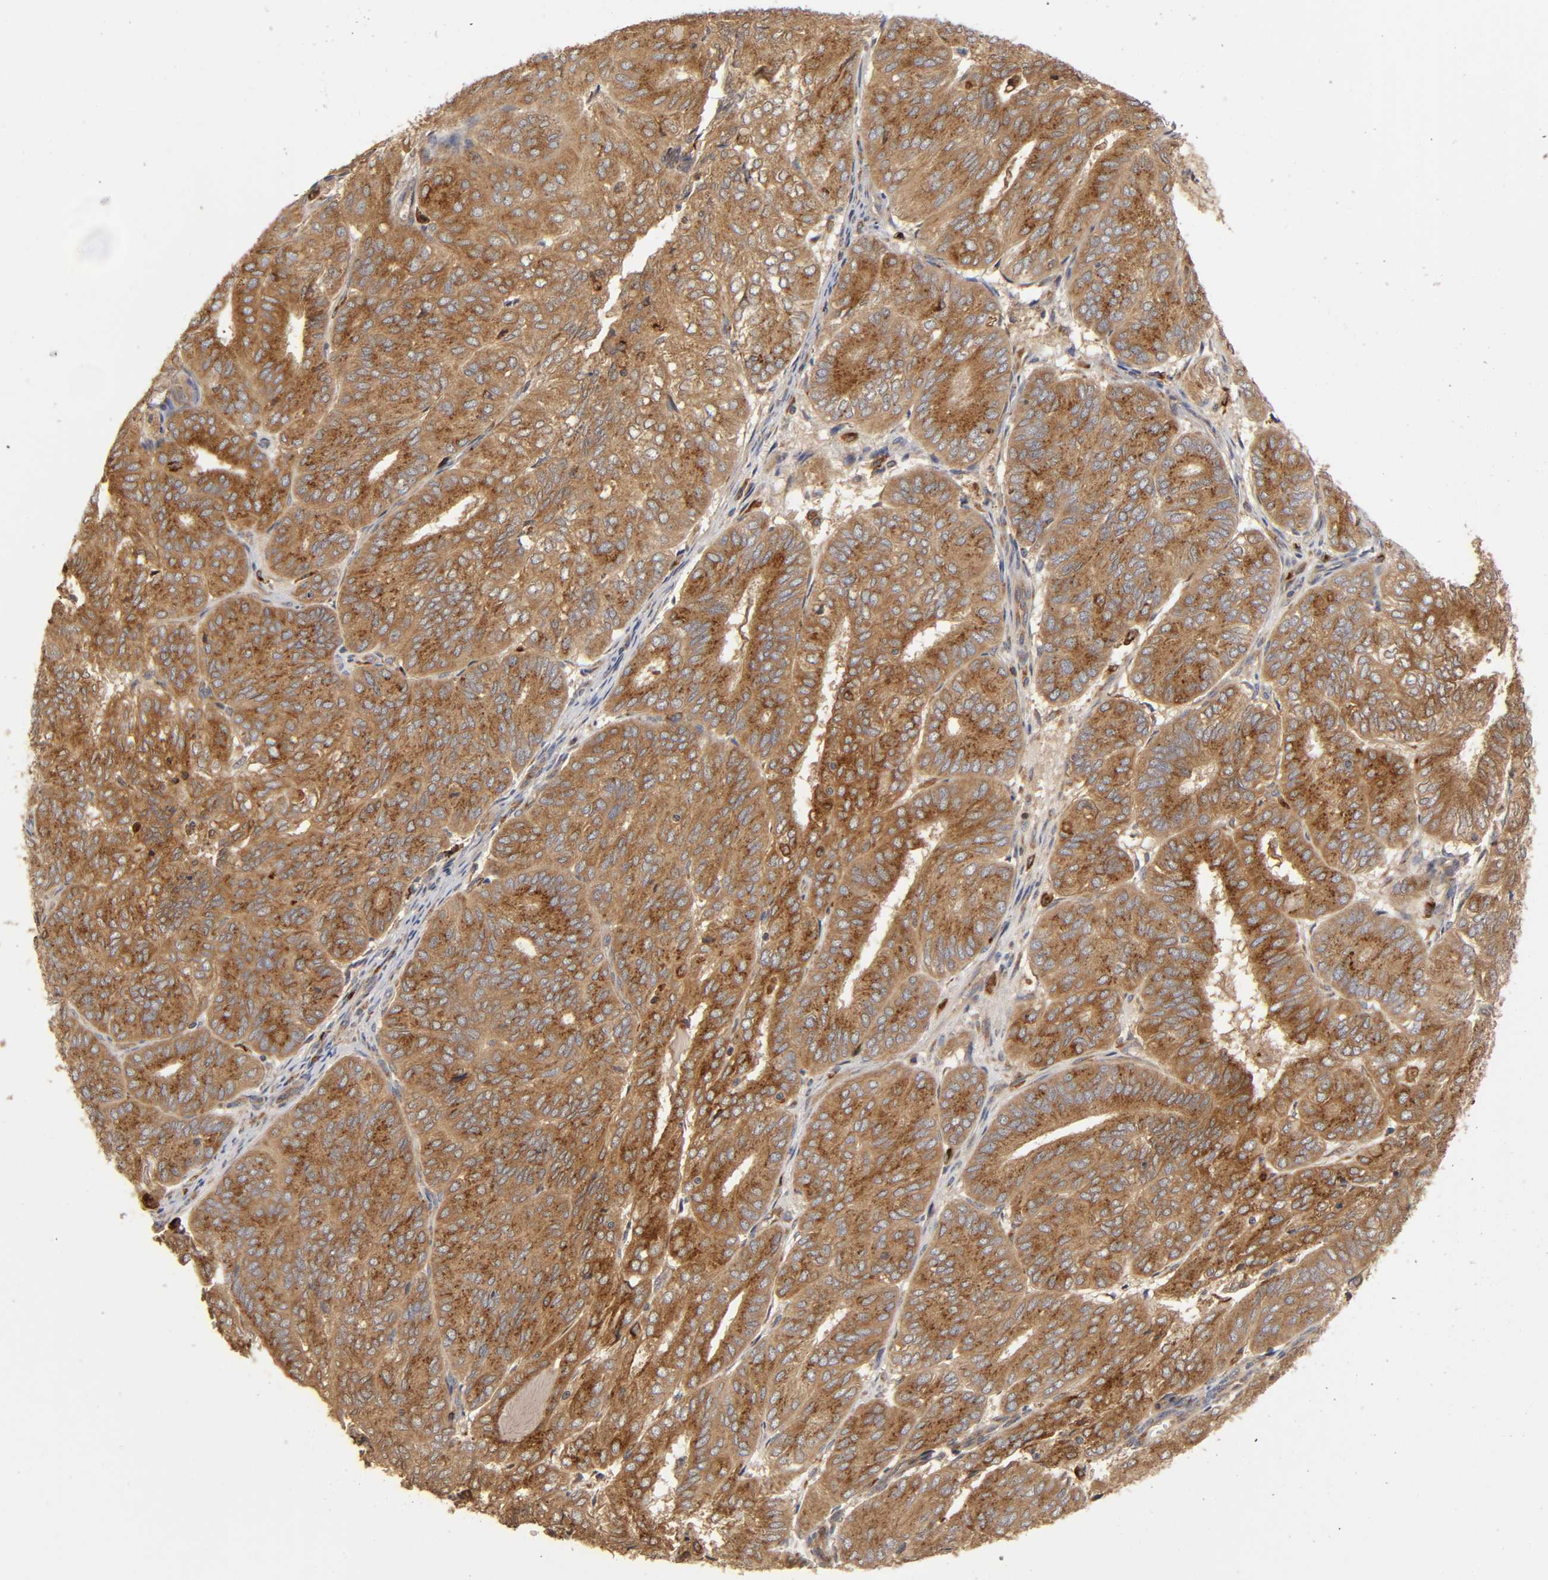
{"staining": {"intensity": "moderate", "quantity": ">75%", "location": "cytoplasmic/membranous"}, "tissue": "endometrial cancer", "cell_type": "Tumor cells", "image_type": "cancer", "snomed": [{"axis": "morphology", "description": "Adenocarcinoma, NOS"}, {"axis": "topography", "description": "Uterus"}], "caption": "There is medium levels of moderate cytoplasmic/membranous staining in tumor cells of endometrial adenocarcinoma, as demonstrated by immunohistochemical staining (brown color).", "gene": "GNPTG", "patient": {"sex": "female", "age": 60}}